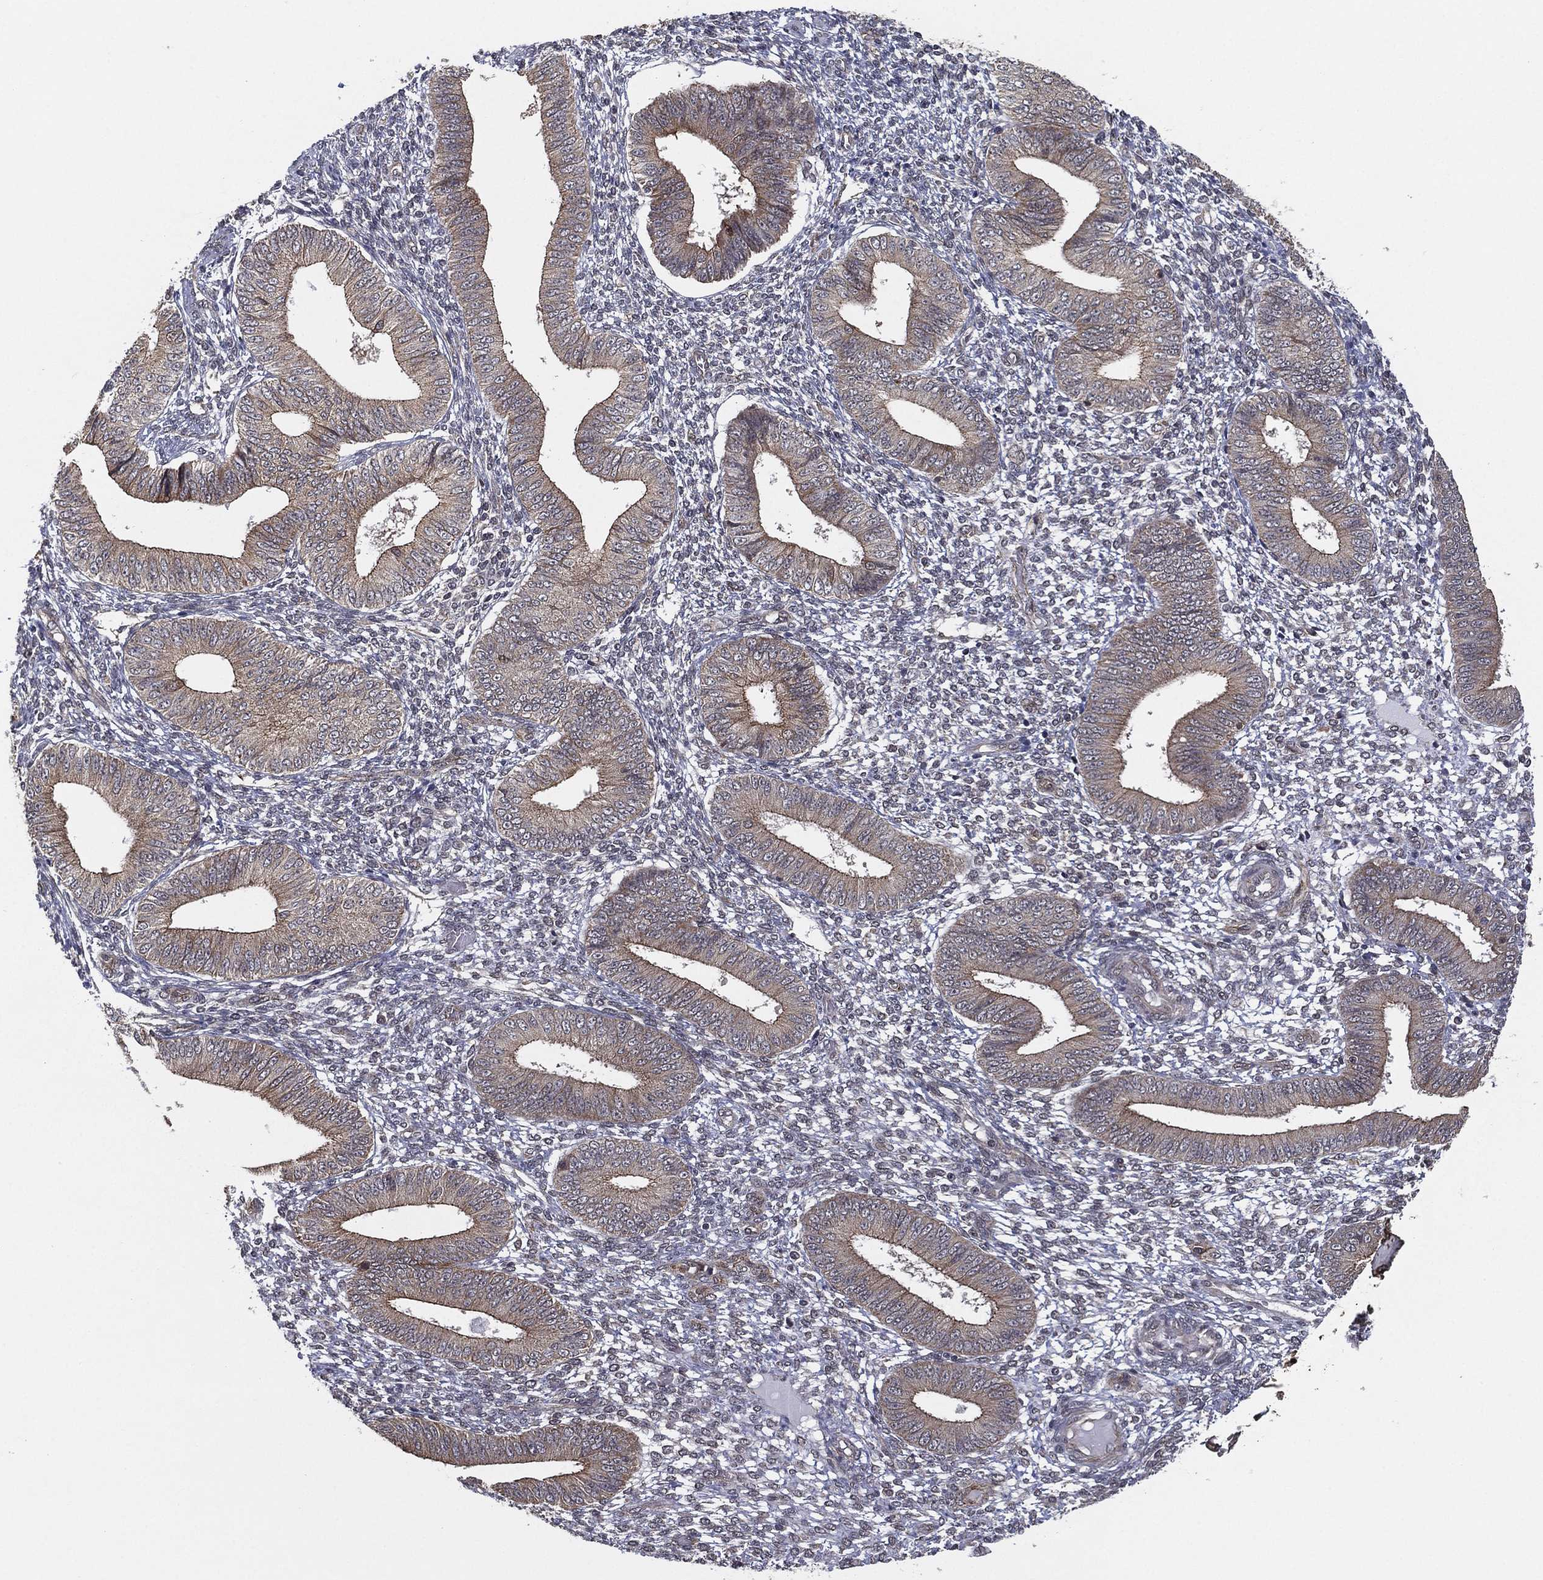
{"staining": {"intensity": "weak", "quantity": "<25%", "location": "cytoplasmic/membranous"}, "tissue": "endometrium", "cell_type": "Cells in endometrial stroma", "image_type": "normal", "snomed": [{"axis": "morphology", "description": "Normal tissue, NOS"}, {"axis": "topography", "description": "Endometrium"}], "caption": "Immunohistochemistry photomicrograph of unremarkable endometrium: endometrium stained with DAB (3,3'-diaminobenzidine) shows no significant protein positivity in cells in endometrial stroma.", "gene": "UACA", "patient": {"sex": "female", "age": 42}}